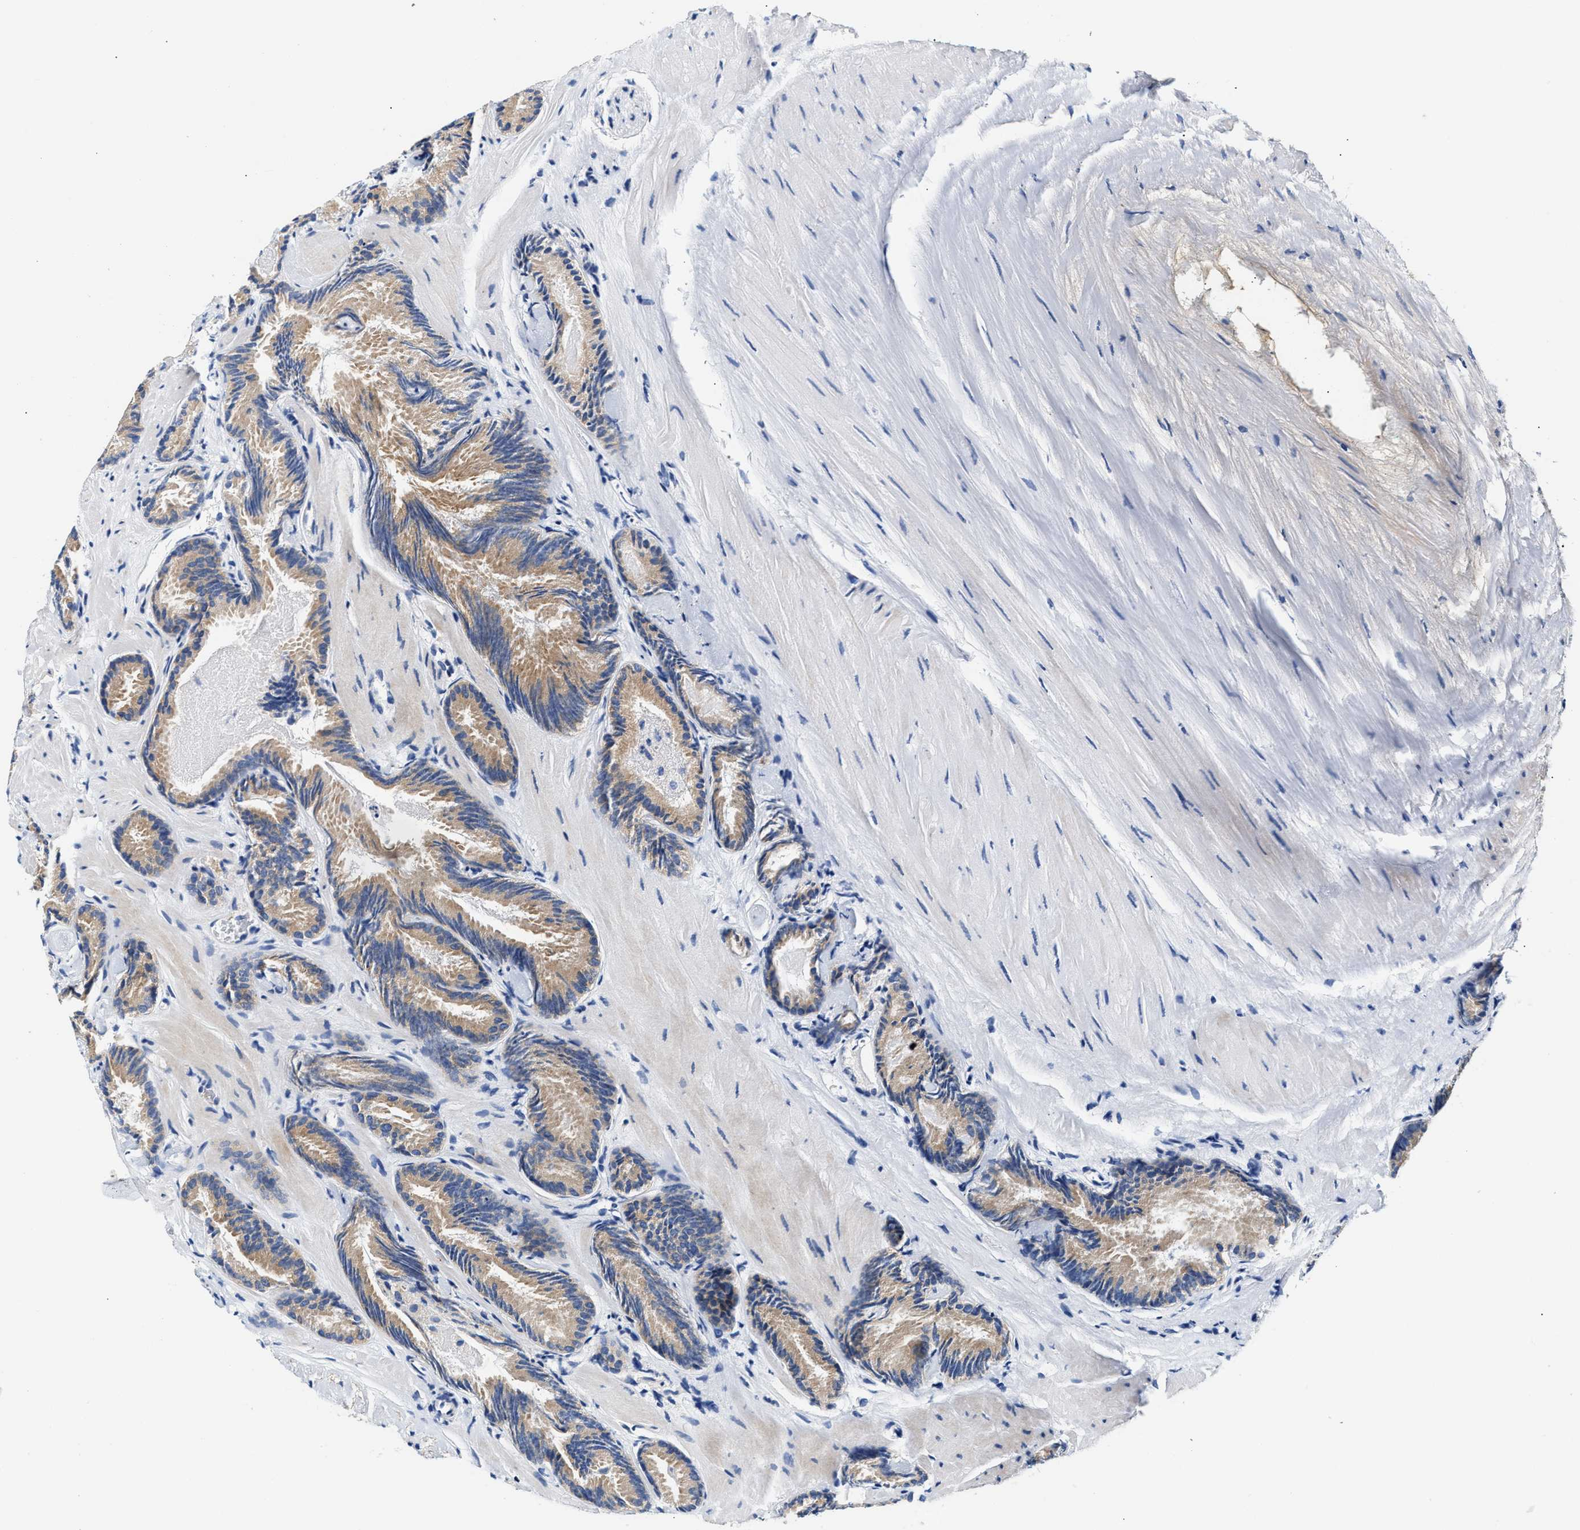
{"staining": {"intensity": "weak", "quantity": ">75%", "location": "cytoplasmic/membranous"}, "tissue": "prostate cancer", "cell_type": "Tumor cells", "image_type": "cancer", "snomed": [{"axis": "morphology", "description": "Adenocarcinoma, Low grade"}, {"axis": "topography", "description": "Prostate"}], "caption": "Prostate adenocarcinoma (low-grade) stained with DAB (3,3'-diaminobenzidine) immunohistochemistry (IHC) reveals low levels of weak cytoplasmic/membranous positivity in approximately >75% of tumor cells.", "gene": "TUT7", "patient": {"sex": "male", "age": 51}}